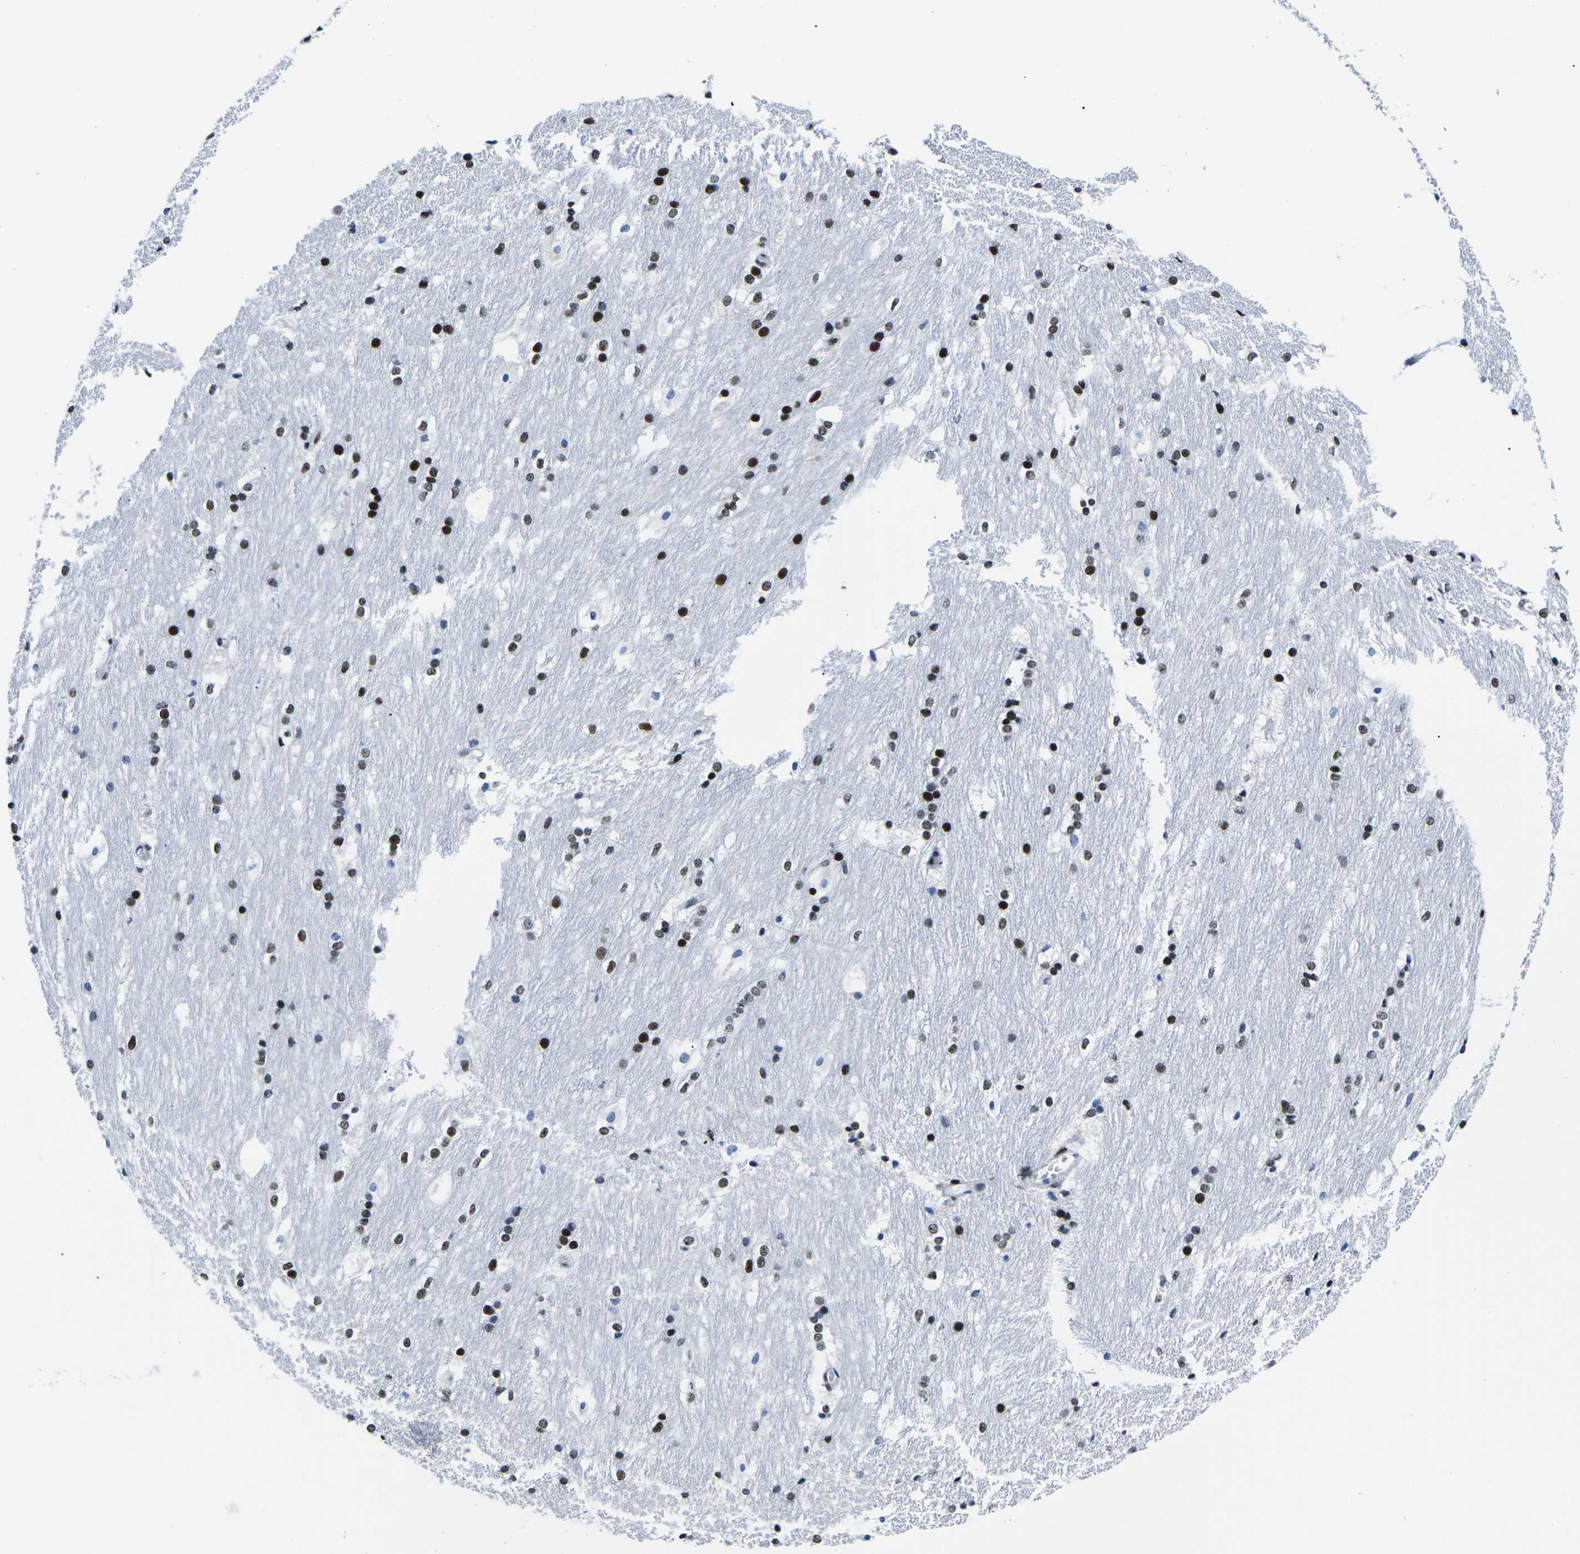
{"staining": {"intensity": "strong", "quantity": ">75%", "location": "nuclear"}, "tissue": "caudate", "cell_type": "Glial cells", "image_type": "normal", "snomed": [{"axis": "morphology", "description": "Normal tissue, NOS"}, {"axis": "topography", "description": "Lateral ventricle wall"}], "caption": "DAB (3,3'-diaminobenzidine) immunohistochemical staining of benign human caudate displays strong nuclear protein expression in approximately >75% of glial cells.", "gene": "ATF1", "patient": {"sex": "female", "age": 19}}